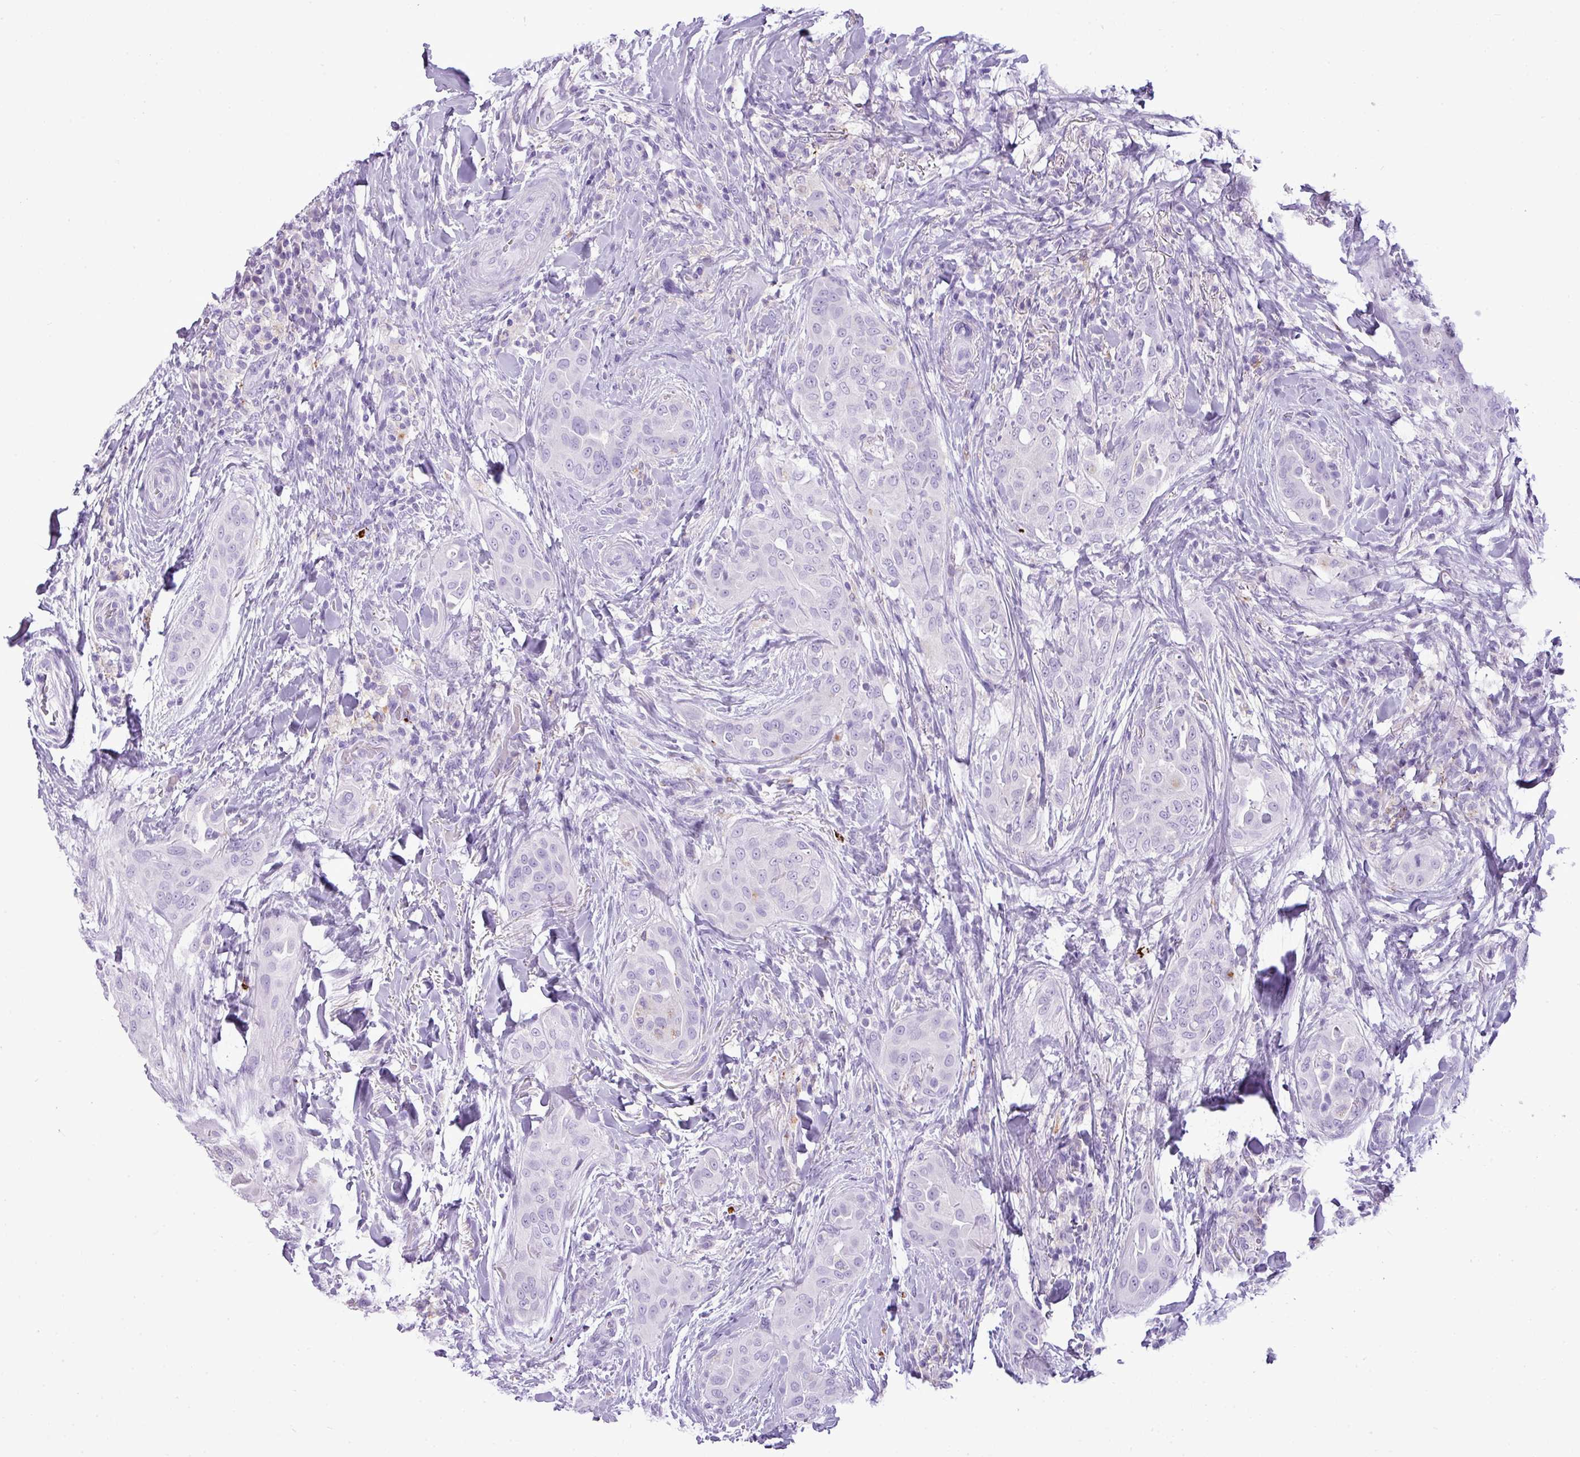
{"staining": {"intensity": "negative", "quantity": "none", "location": "none"}, "tissue": "thyroid cancer", "cell_type": "Tumor cells", "image_type": "cancer", "snomed": [{"axis": "morphology", "description": "Papillary adenocarcinoma, NOS"}, {"axis": "topography", "description": "Thyroid gland"}], "caption": "Thyroid cancer was stained to show a protein in brown. There is no significant positivity in tumor cells.", "gene": "RBMXL2", "patient": {"sex": "male", "age": 61}}